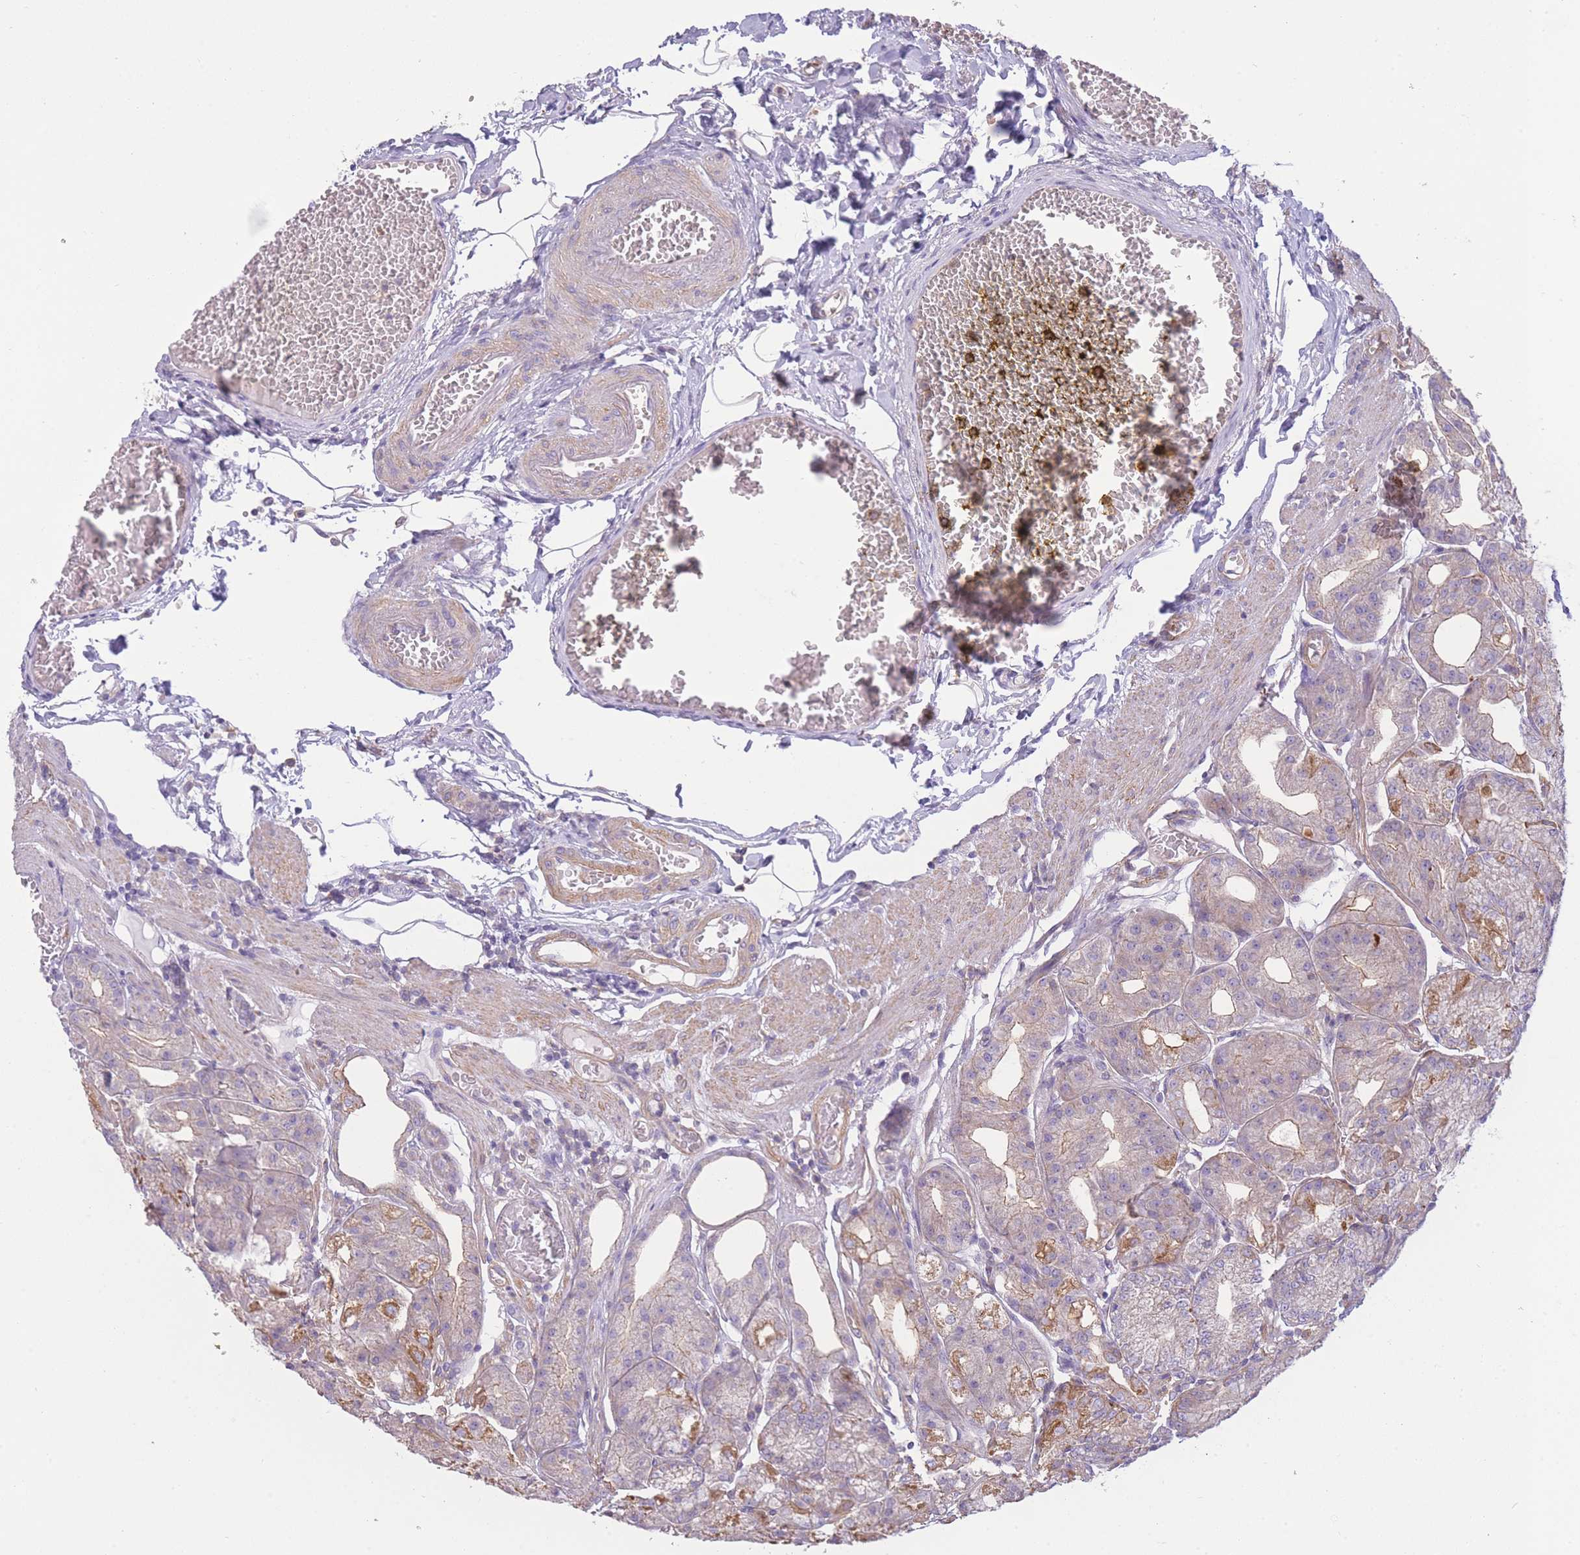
{"staining": {"intensity": "moderate", "quantity": "25%-75%", "location": "cytoplasmic/membranous"}, "tissue": "stomach", "cell_type": "Glandular cells", "image_type": "normal", "snomed": [{"axis": "morphology", "description": "Normal tissue, NOS"}, {"axis": "topography", "description": "Stomach, upper"}, {"axis": "topography", "description": "Stomach, lower"}], "caption": "A high-resolution histopathology image shows IHC staining of normal stomach, which displays moderate cytoplasmic/membranous staining in about 25%-75% of glandular cells.", "gene": "PDHA1", "patient": {"sex": "male", "age": 71}}